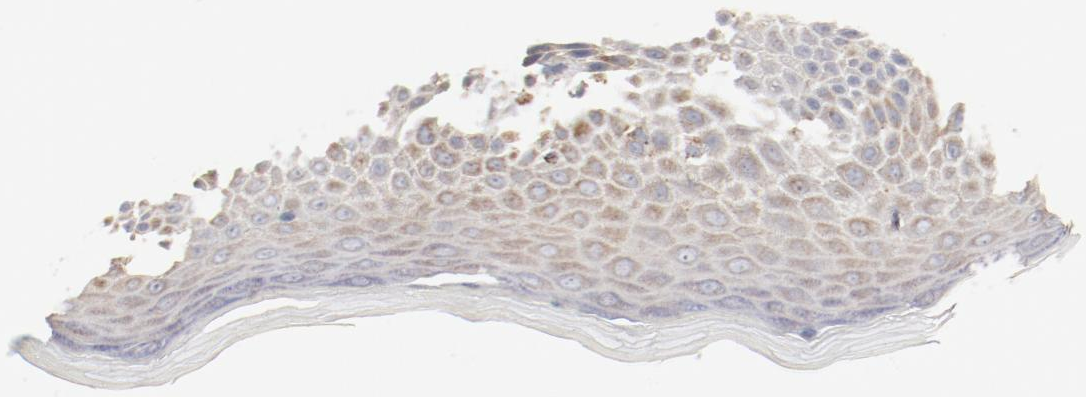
{"staining": {"intensity": "moderate", "quantity": ">75%", "location": "cytoplasmic/membranous"}, "tissue": "skin", "cell_type": "Epidermal cells", "image_type": "normal", "snomed": [{"axis": "morphology", "description": "Normal tissue, NOS"}, {"axis": "topography", "description": "Anal"}], "caption": "The immunohistochemical stain labels moderate cytoplasmic/membranous staining in epidermal cells of unremarkable skin. (Brightfield microscopy of DAB IHC at high magnification).", "gene": "SETD3", "patient": {"sex": "female", "age": 78}}